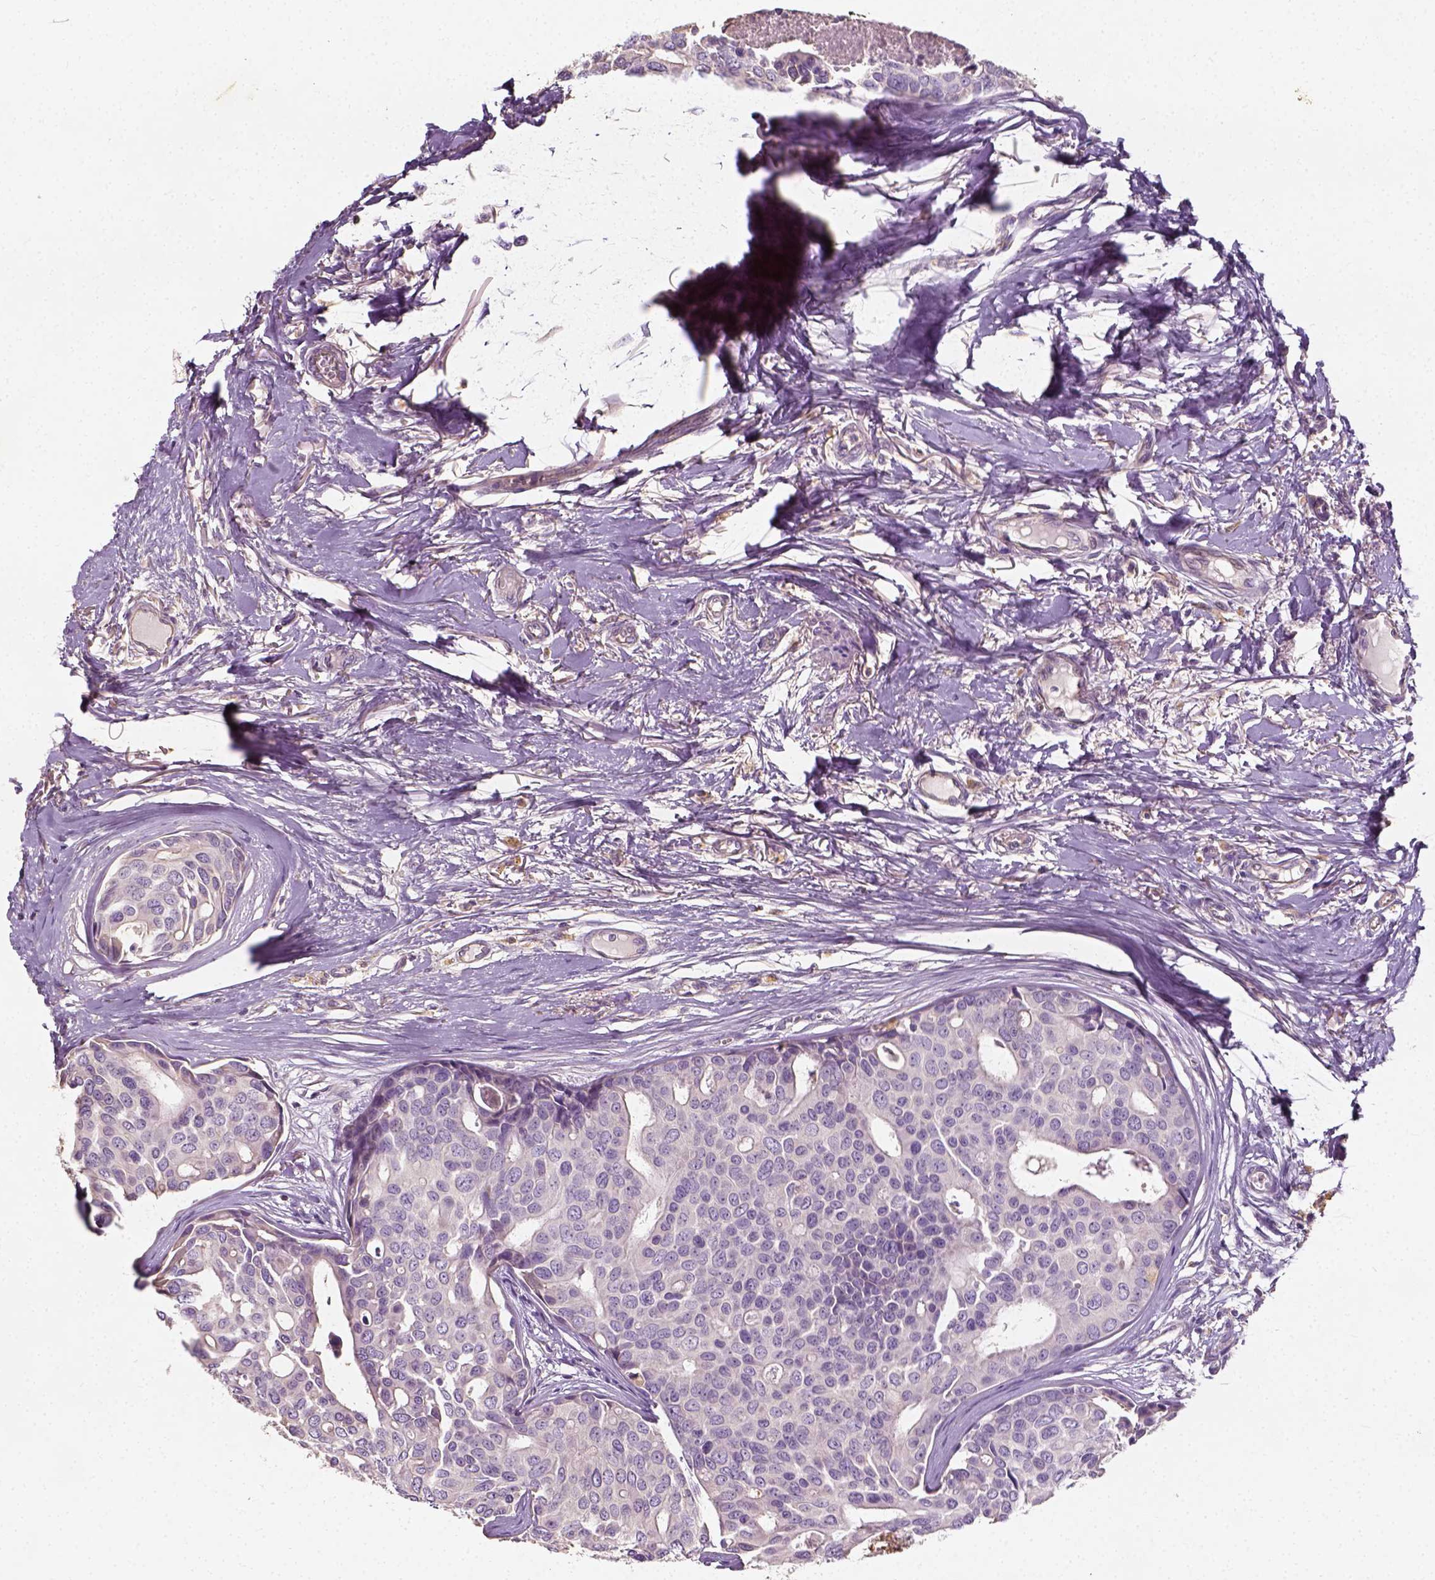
{"staining": {"intensity": "negative", "quantity": "none", "location": "none"}, "tissue": "breast cancer", "cell_type": "Tumor cells", "image_type": "cancer", "snomed": [{"axis": "morphology", "description": "Duct carcinoma"}, {"axis": "topography", "description": "Breast"}], "caption": "Tumor cells show no significant protein staining in breast infiltrating ductal carcinoma. (Immunohistochemistry (ihc), brightfield microscopy, high magnification).", "gene": "DHCR24", "patient": {"sex": "female", "age": 54}}